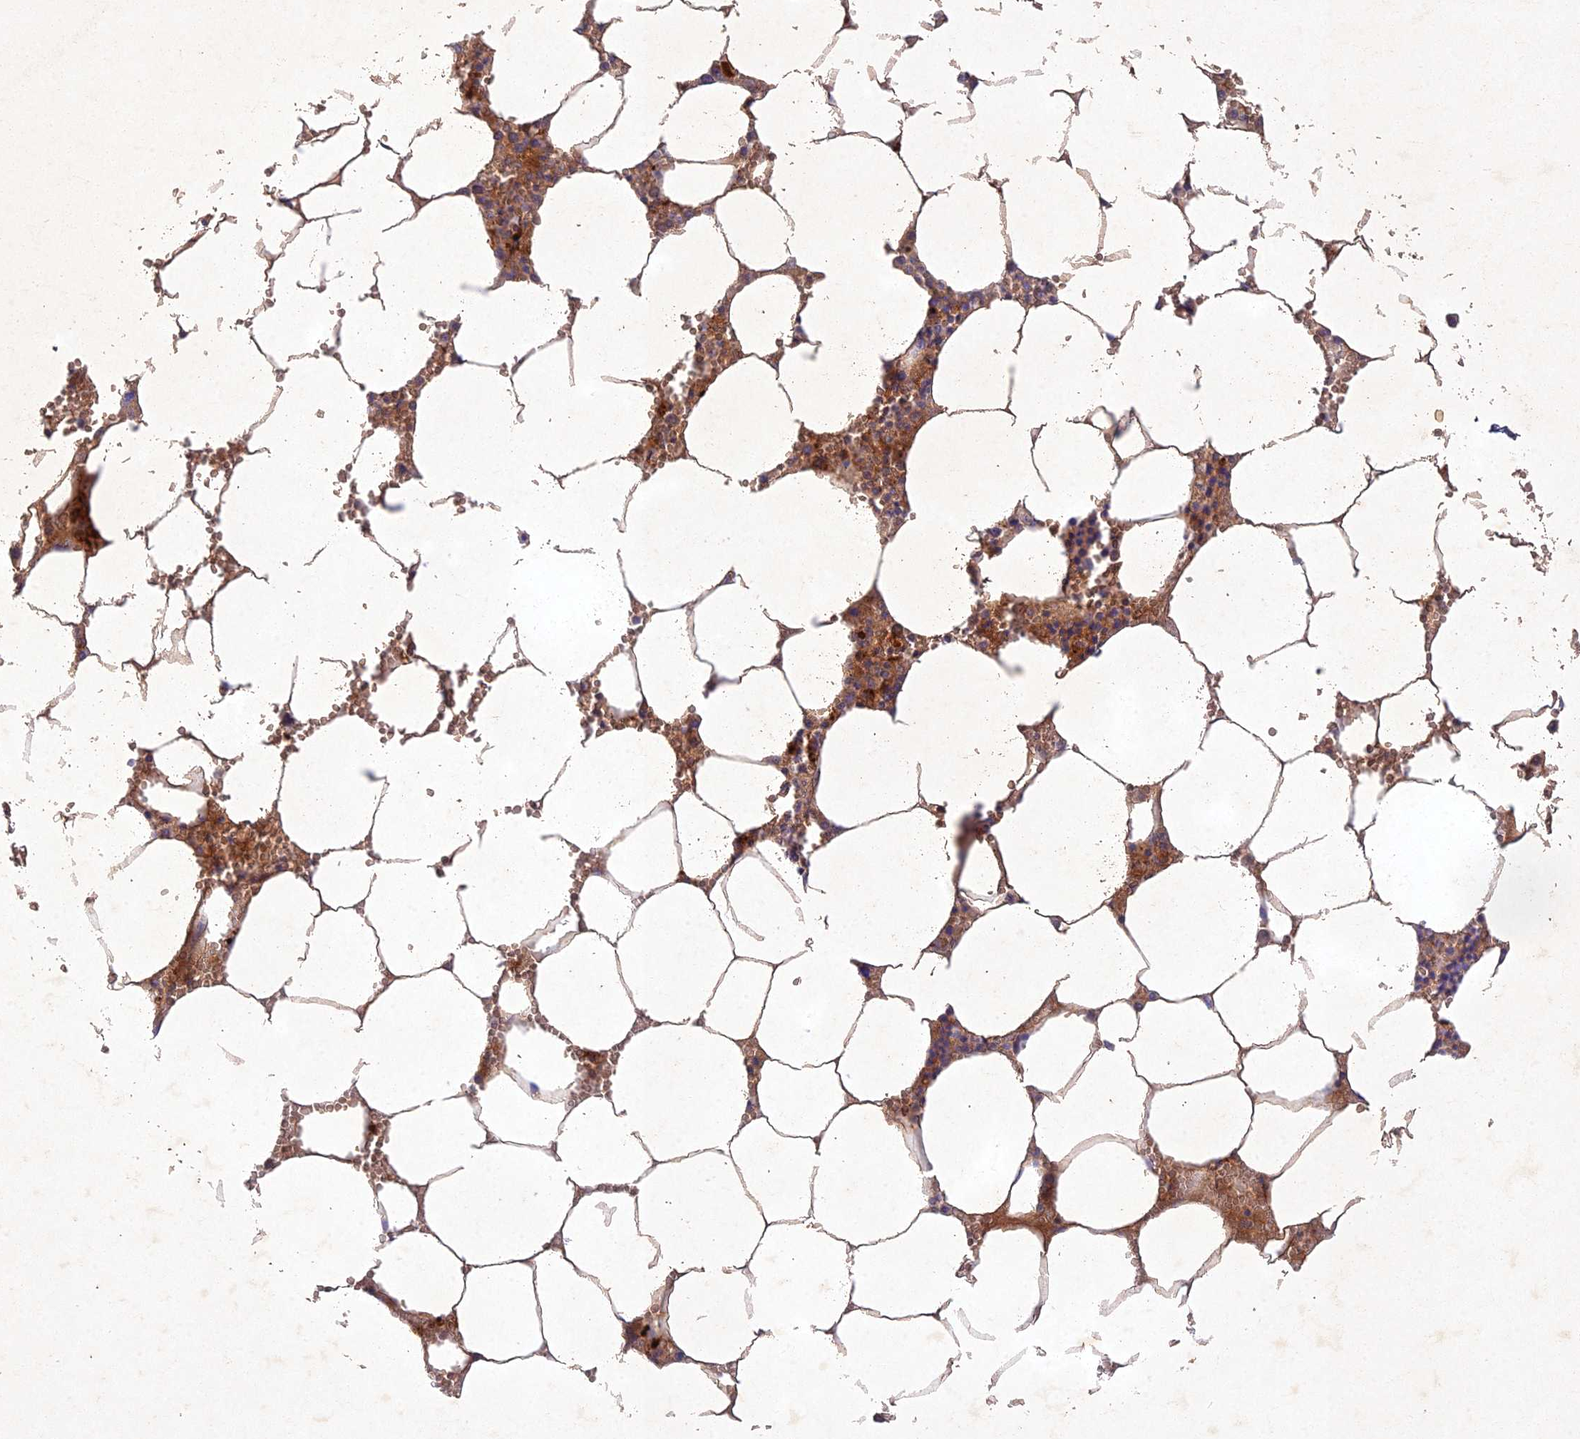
{"staining": {"intensity": "moderate", "quantity": "<25%", "location": "cytoplasmic/membranous"}, "tissue": "bone marrow", "cell_type": "Hematopoietic cells", "image_type": "normal", "snomed": [{"axis": "morphology", "description": "Normal tissue, NOS"}, {"axis": "topography", "description": "Bone marrow"}], "caption": "A brown stain labels moderate cytoplasmic/membranous staining of a protein in hematopoietic cells of benign bone marrow.", "gene": "NDUFV1", "patient": {"sex": "male", "age": 70}}